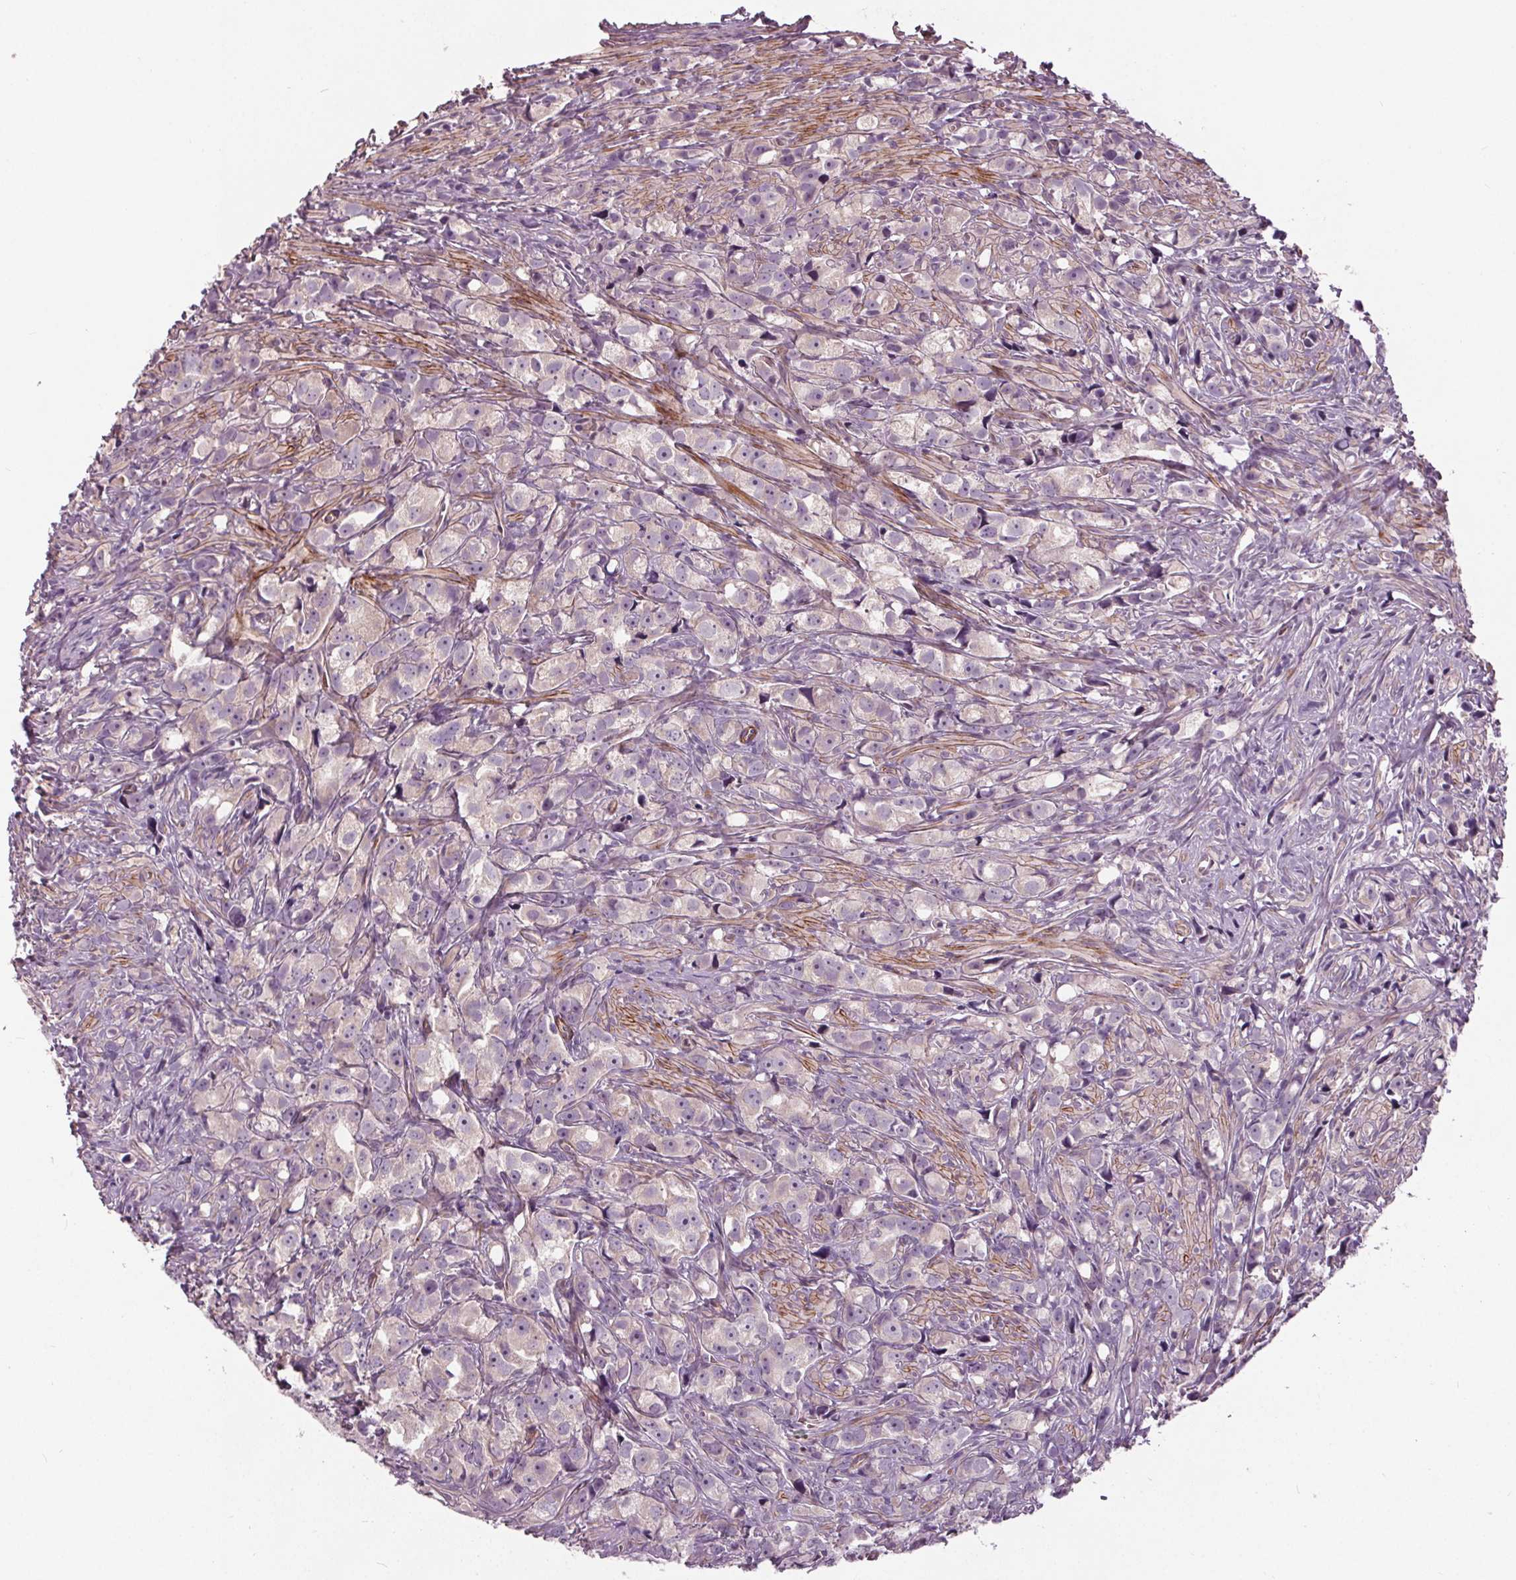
{"staining": {"intensity": "negative", "quantity": "none", "location": "none"}, "tissue": "prostate cancer", "cell_type": "Tumor cells", "image_type": "cancer", "snomed": [{"axis": "morphology", "description": "Adenocarcinoma, High grade"}, {"axis": "topography", "description": "Prostate"}], "caption": "There is no significant expression in tumor cells of prostate adenocarcinoma (high-grade). (Immunohistochemistry, brightfield microscopy, high magnification).", "gene": "PDGFD", "patient": {"sex": "male", "age": 75}}